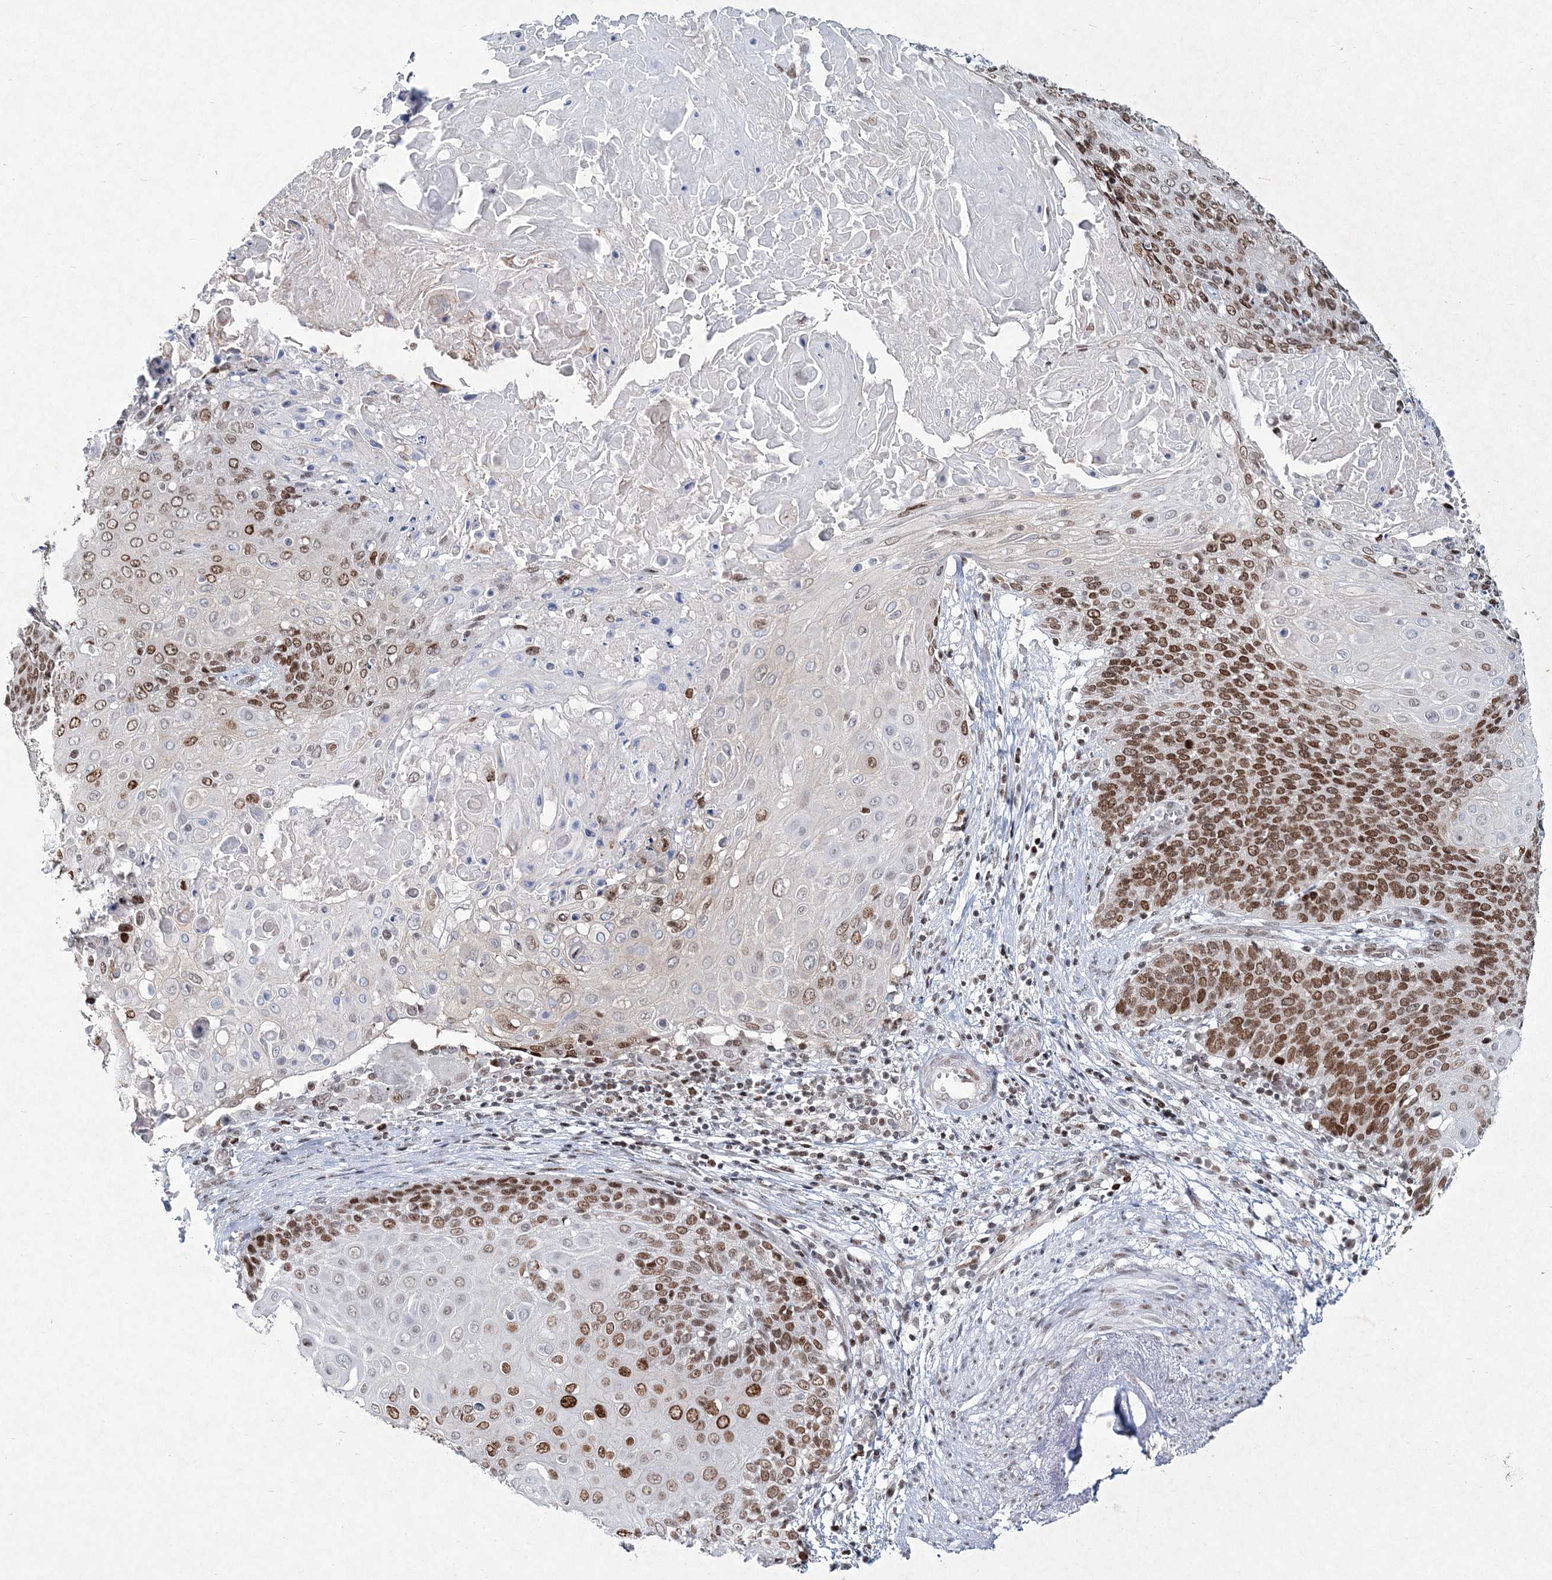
{"staining": {"intensity": "moderate", "quantity": ">75%", "location": "nuclear"}, "tissue": "cervical cancer", "cell_type": "Tumor cells", "image_type": "cancer", "snomed": [{"axis": "morphology", "description": "Squamous cell carcinoma, NOS"}, {"axis": "topography", "description": "Cervix"}], "caption": "Protein expression analysis of human cervical cancer reveals moderate nuclear expression in about >75% of tumor cells.", "gene": "LRRFIP2", "patient": {"sex": "female", "age": 39}}